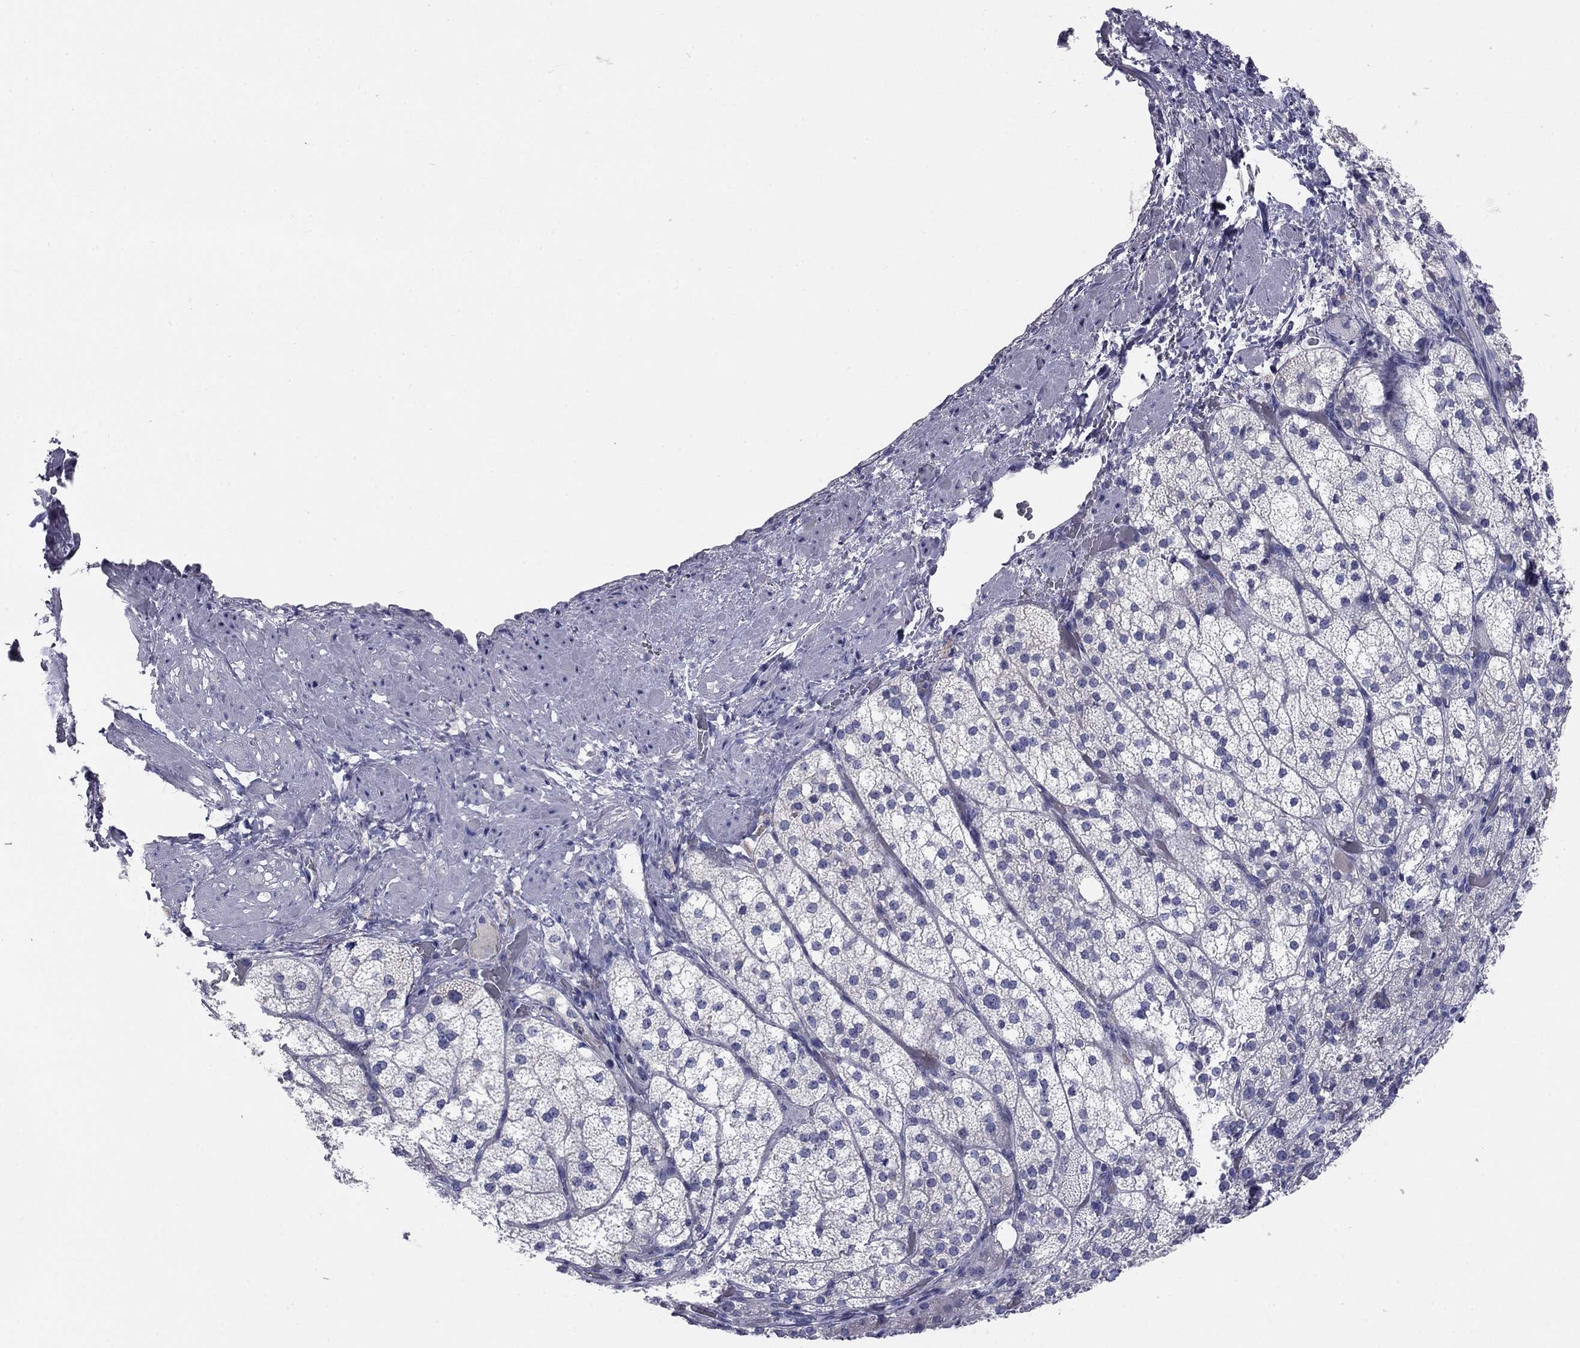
{"staining": {"intensity": "negative", "quantity": "none", "location": "none"}, "tissue": "adrenal gland", "cell_type": "Glandular cells", "image_type": "normal", "snomed": [{"axis": "morphology", "description": "Normal tissue, NOS"}, {"axis": "topography", "description": "Adrenal gland"}], "caption": "DAB (3,3'-diaminobenzidine) immunohistochemical staining of normal adrenal gland shows no significant positivity in glandular cells. Nuclei are stained in blue.", "gene": "GRK7", "patient": {"sex": "female", "age": 60}}